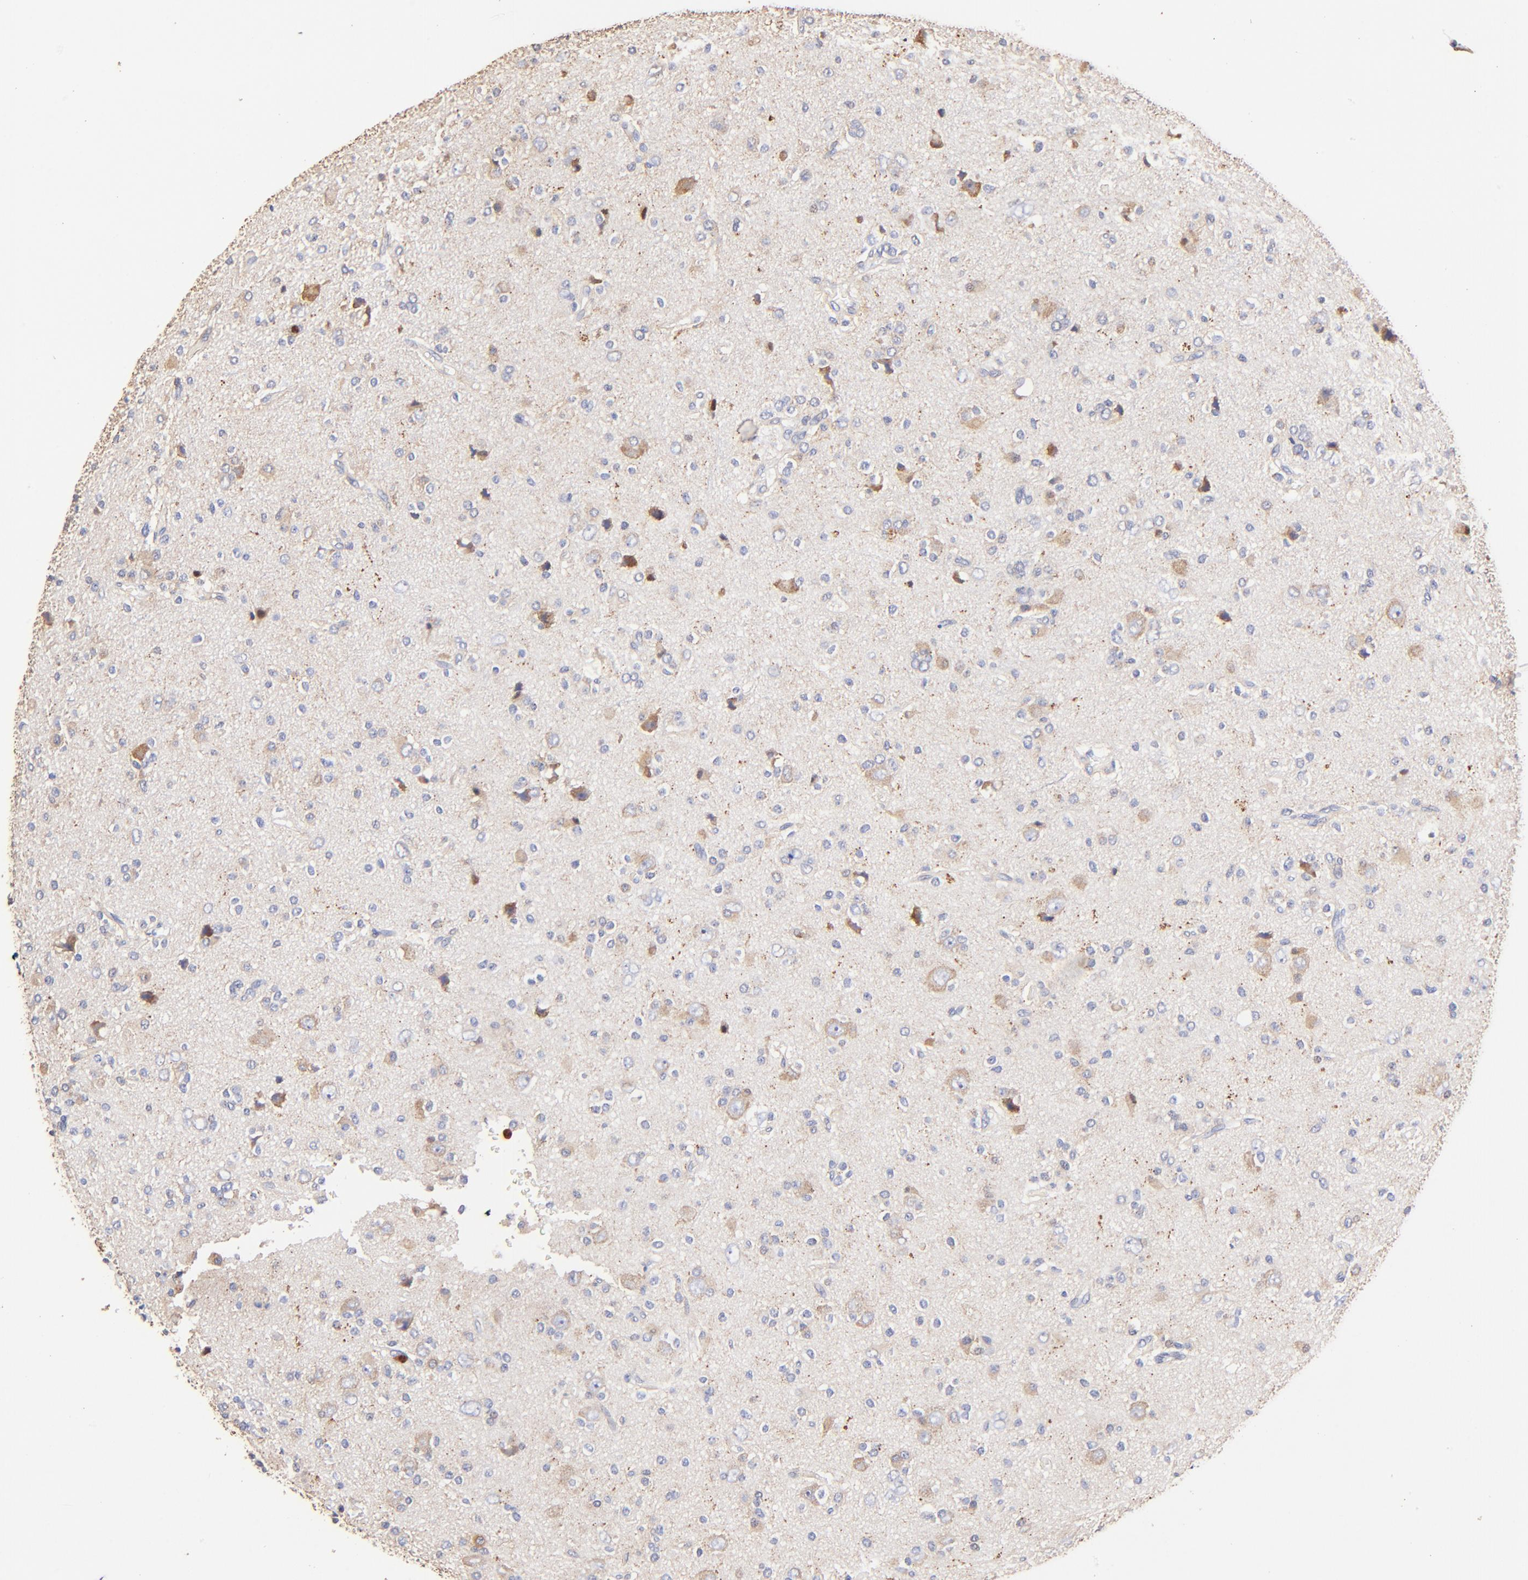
{"staining": {"intensity": "moderate", "quantity": "<25%", "location": "cytoplasmic/membranous"}, "tissue": "glioma", "cell_type": "Tumor cells", "image_type": "cancer", "snomed": [{"axis": "morphology", "description": "Glioma, malignant, High grade"}, {"axis": "topography", "description": "Brain"}], "caption": "Protein analysis of malignant glioma (high-grade) tissue displays moderate cytoplasmic/membranous staining in about <25% of tumor cells.", "gene": "BBOF1", "patient": {"sex": "male", "age": 47}}